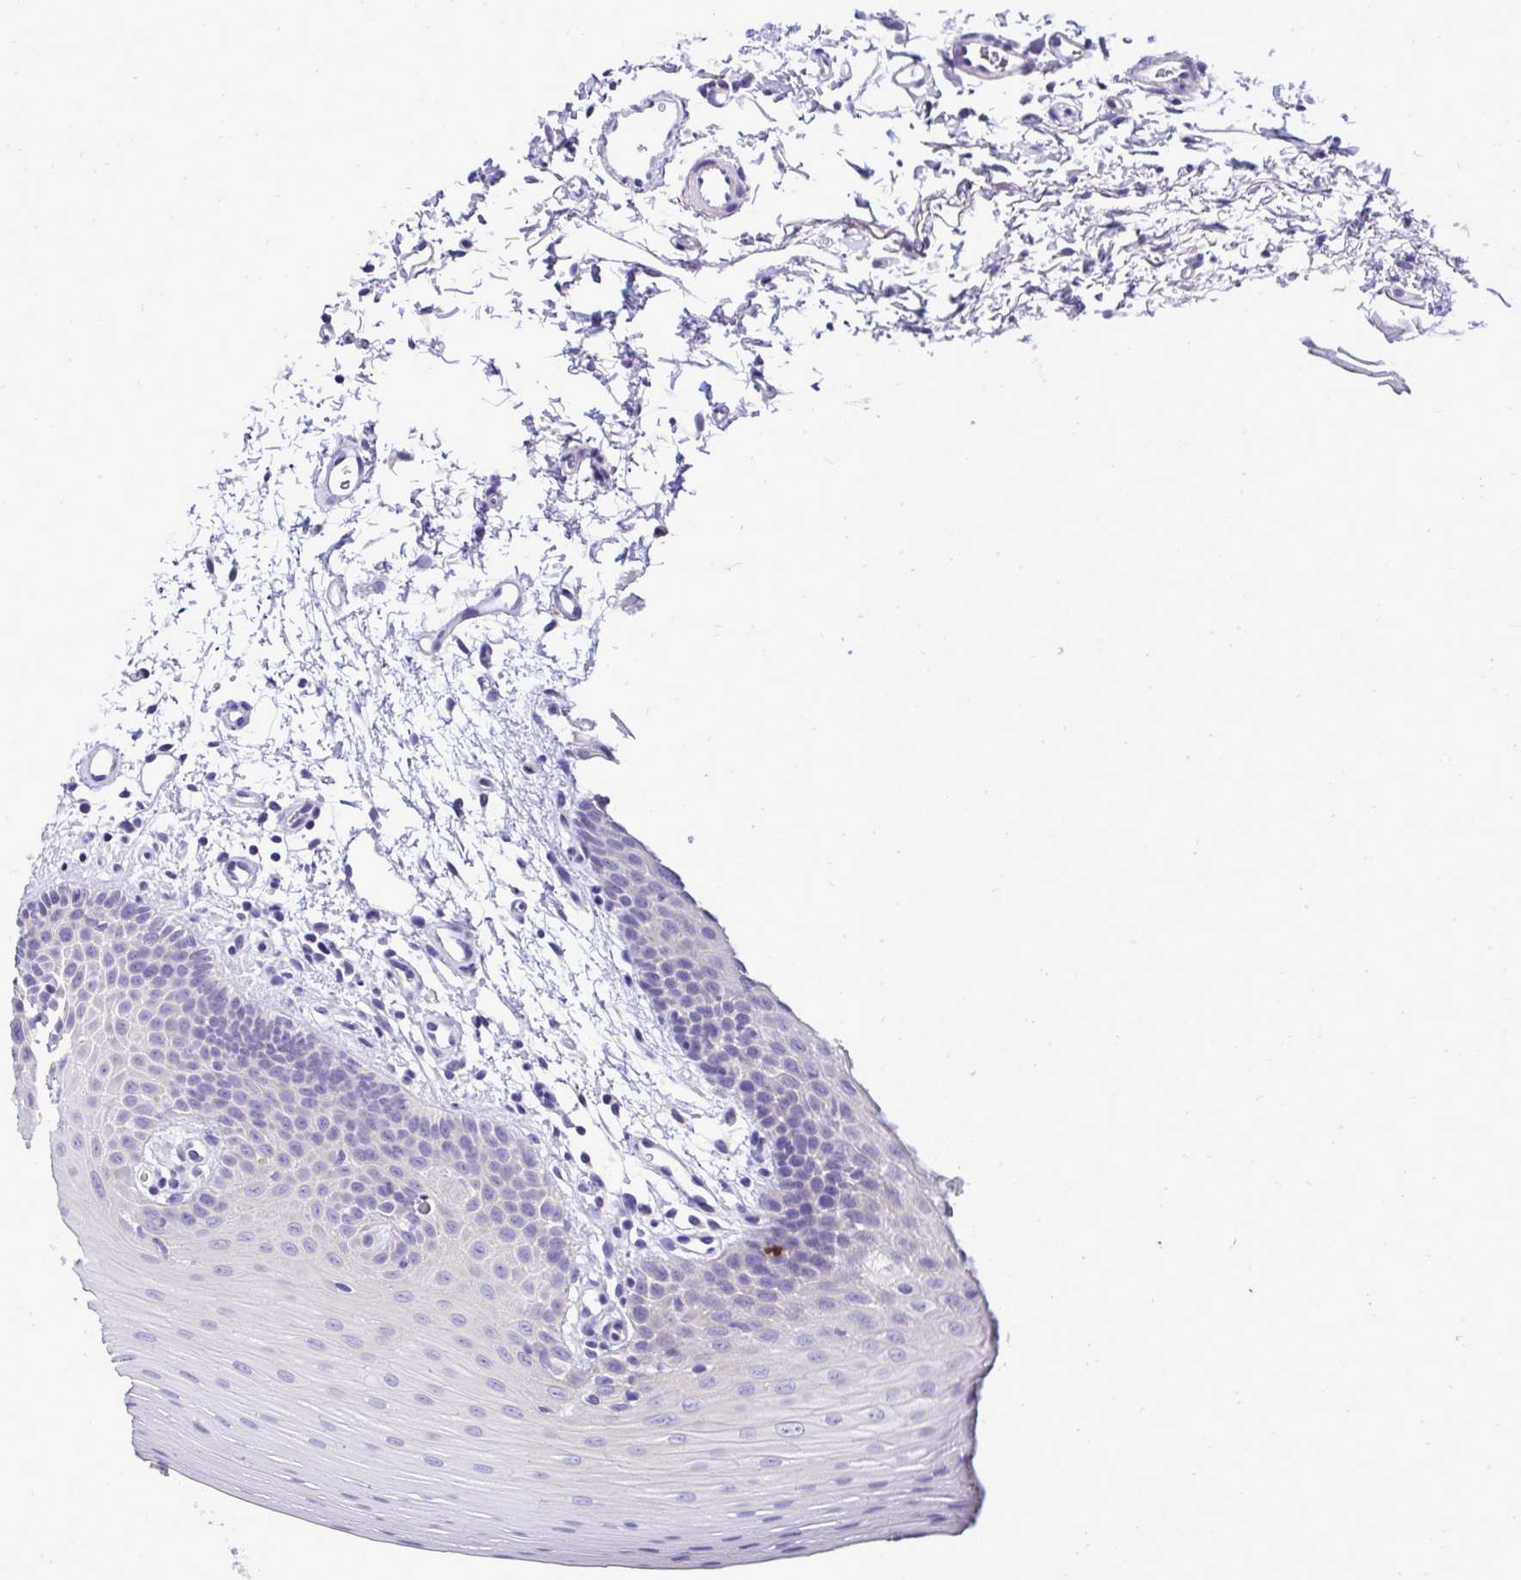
{"staining": {"intensity": "negative", "quantity": "none", "location": "none"}, "tissue": "oral mucosa", "cell_type": "Squamous epithelial cells", "image_type": "normal", "snomed": [{"axis": "morphology", "description": "Normal tissue, NOS"}, {"axis": "topography", "description": "Oral tissue"}], "caption": "A micrograph of oral mucosa stained for a protein demonstrates no brown staining in squamous epithelial cells. (DAB immunohistochemistry (IHC), high magnification).", "gene": "ST8SIA2", "patient": {"sex": "female", "age": 81}}